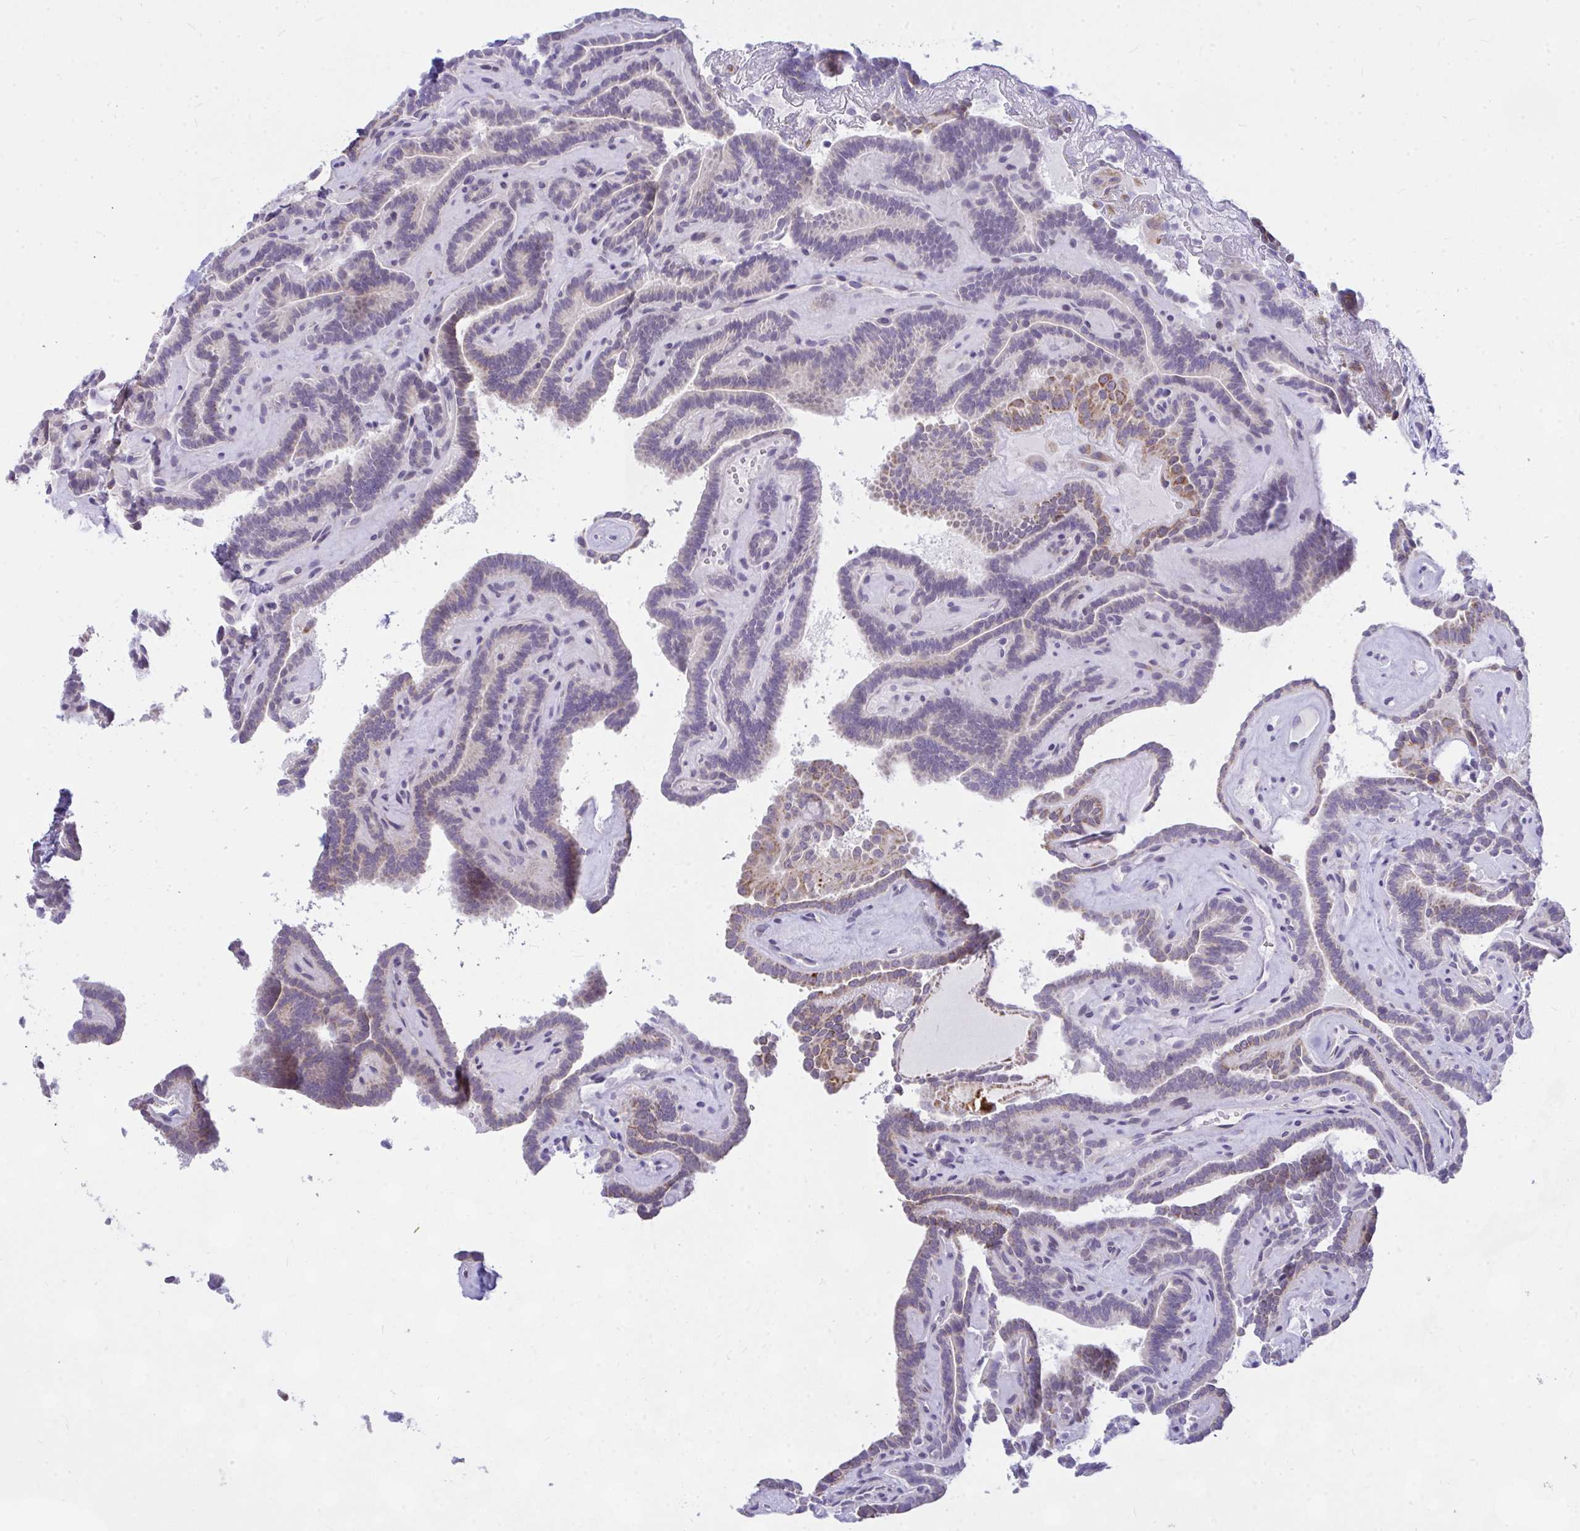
{"staining": {"intensity": "moderate", "quantity": "<25%", "location": "cytoplasmic/membranous"}, "tissue": "thyroid cancer", "cell_type": "Tumor cells", "image_type": "cancer", "snomed": [{"axis": "morphology", "description": "Papillary adenocarcinoma, NOS"}, {"axis": "topography", "description": "Thyroid gland"}], "caption": "The immunohistochemical stain highlights moderate cytoplasmic/membranous positivity in tumor cells of thyroid papillary adenocarcinoma tissue.", "gene": "CEP63", "patient": {"sex": "female", "age": 21}}